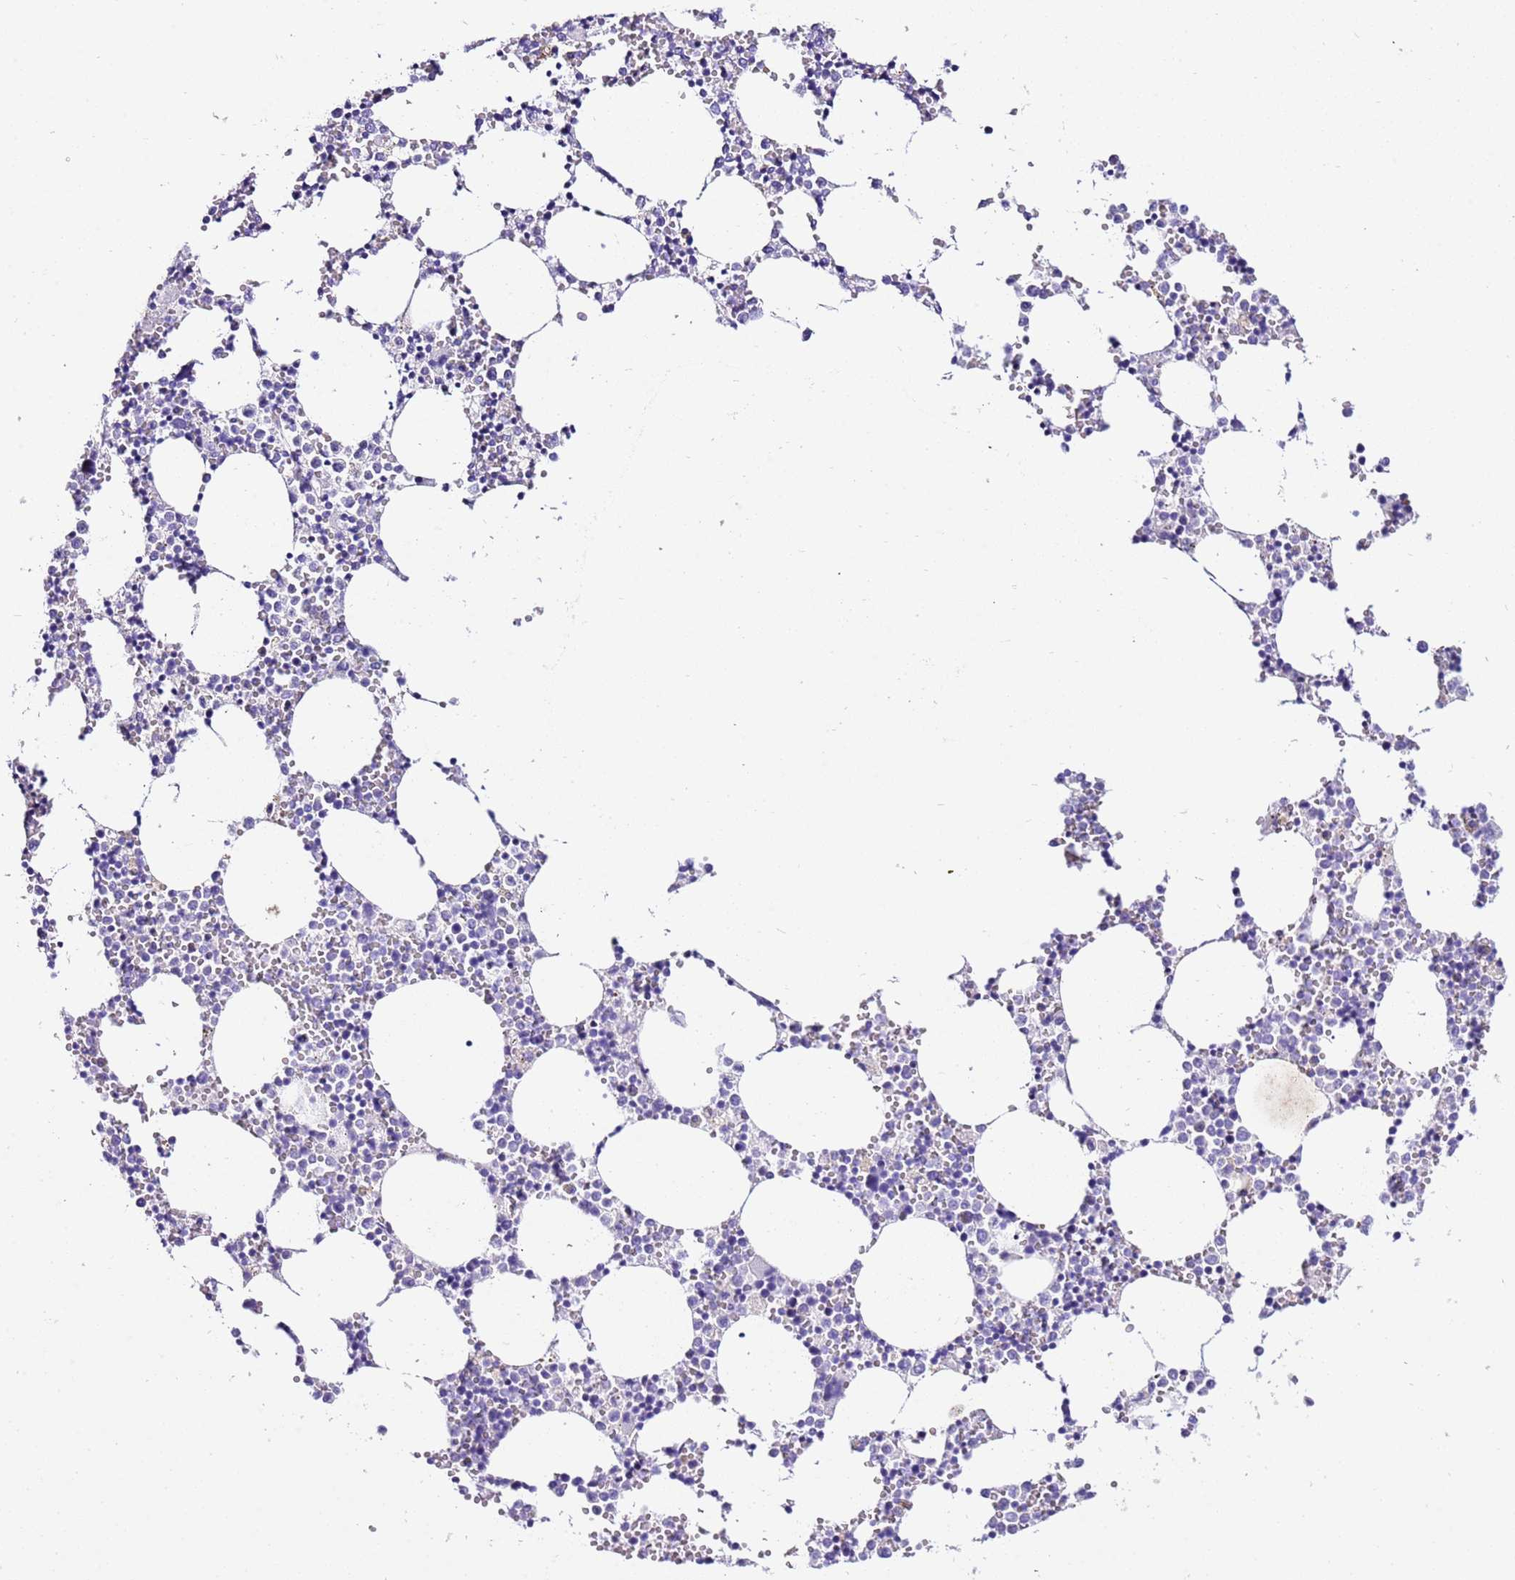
{"staining": {"intensity": "negative", "quantity": "none", "location": "none"}, "tissue": "bone marrow", "cell_type": "Hematopoietic cells", "image_type": "normal", "snomed": [{"axis": "morphology", "description": "Normal tissue, NOS"}, {"axis": "topography", "description": "Bone marrow"}], "caption": "Photomicrograph shows no protein staining in hematopoietic cells of normal bone marrow.", "gene": "CPB1", "patient": {"sex": "female", "age": 64}}